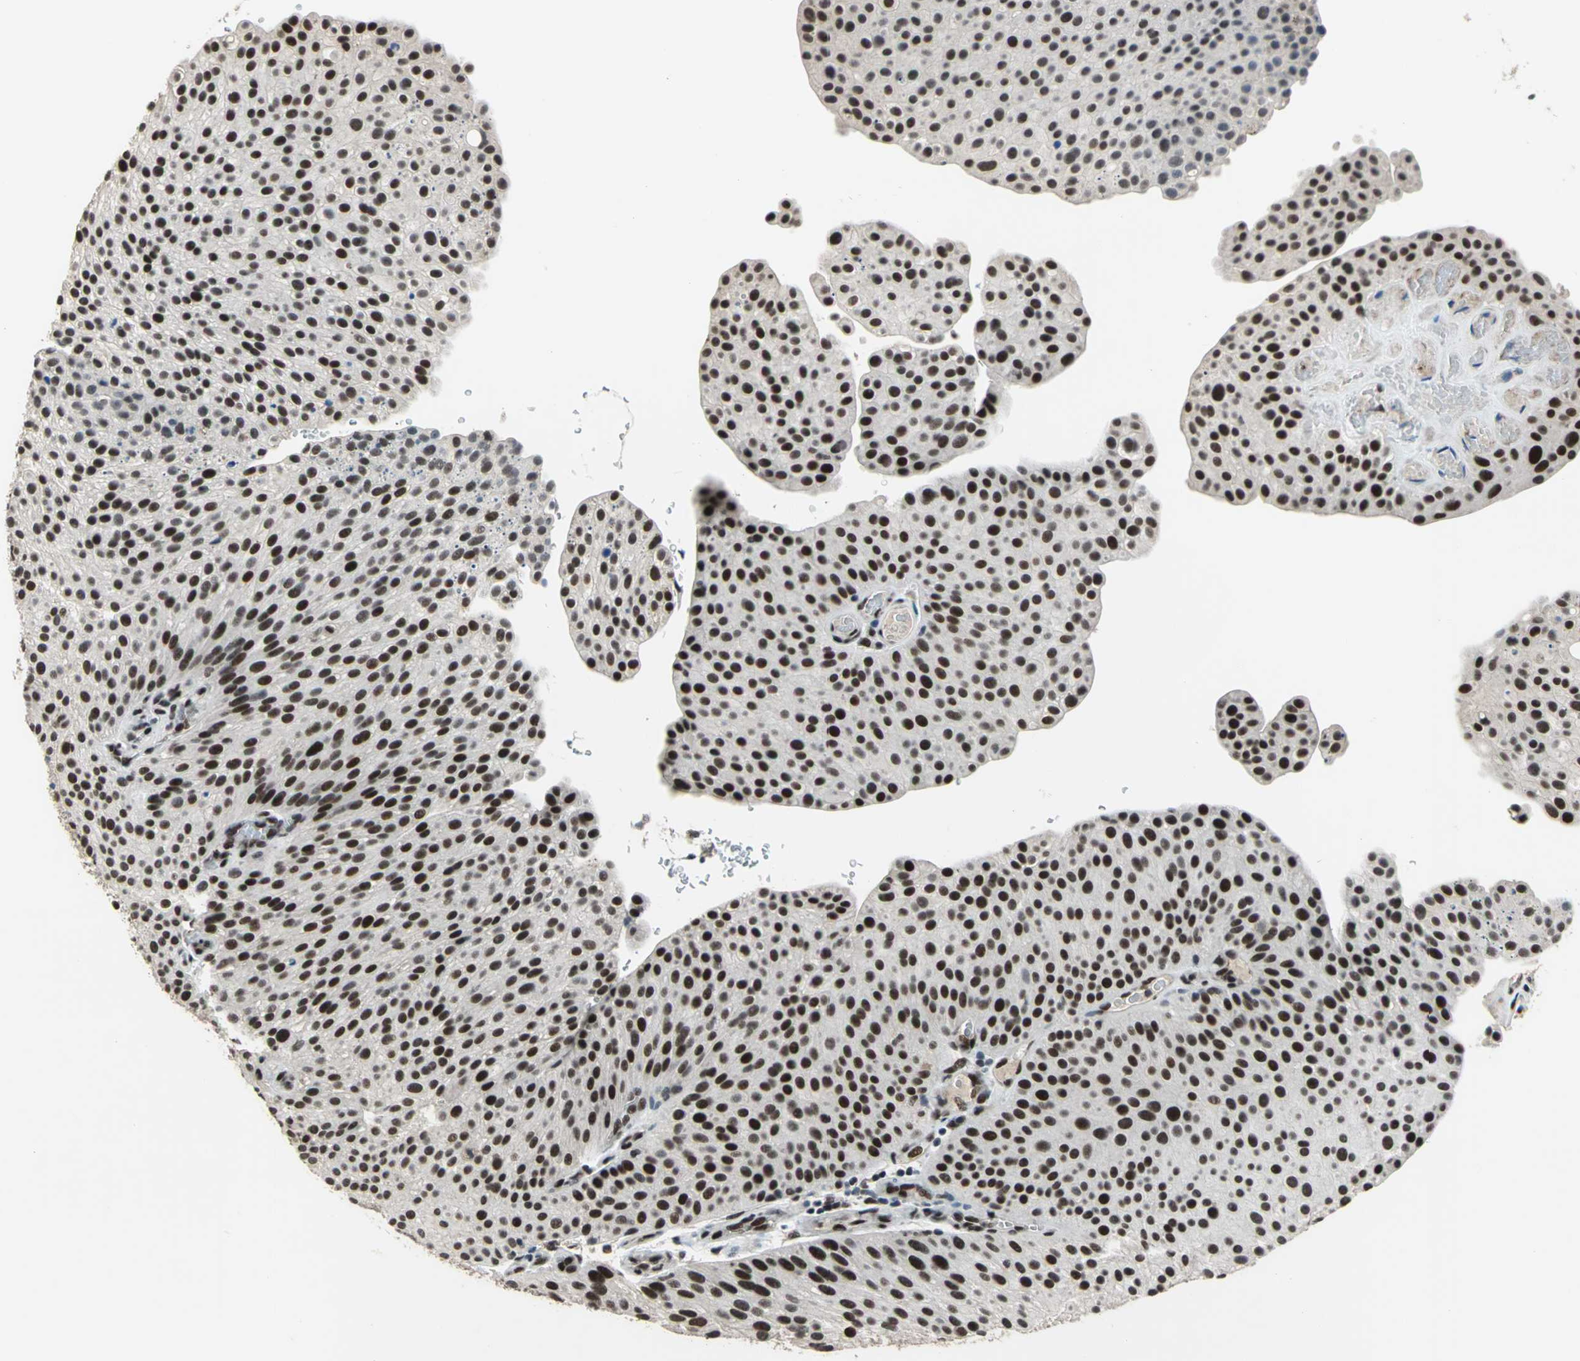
{"staining": {"intensity": "strong", "quantity": ">75%", "location": "nuclear"}, "tissue": "urothelial cancer", "cell_type": "Tumor cells", "image_type": "cancer", "snomed": [{"axis": "morphology", "description": "Urothelial carcinoma, Low grade"}, {"axis": "topography", "description": "Smooth muscle"}, {"axis": "topography", "description": "Urinary bladder"}], "caption": "Protein staining of urothelial cancer tissue exhibits strong nuclear expression in about >75% of tumor cells.", "gene": "ELF2", "patient": {"sex": "male", "age": 60}}